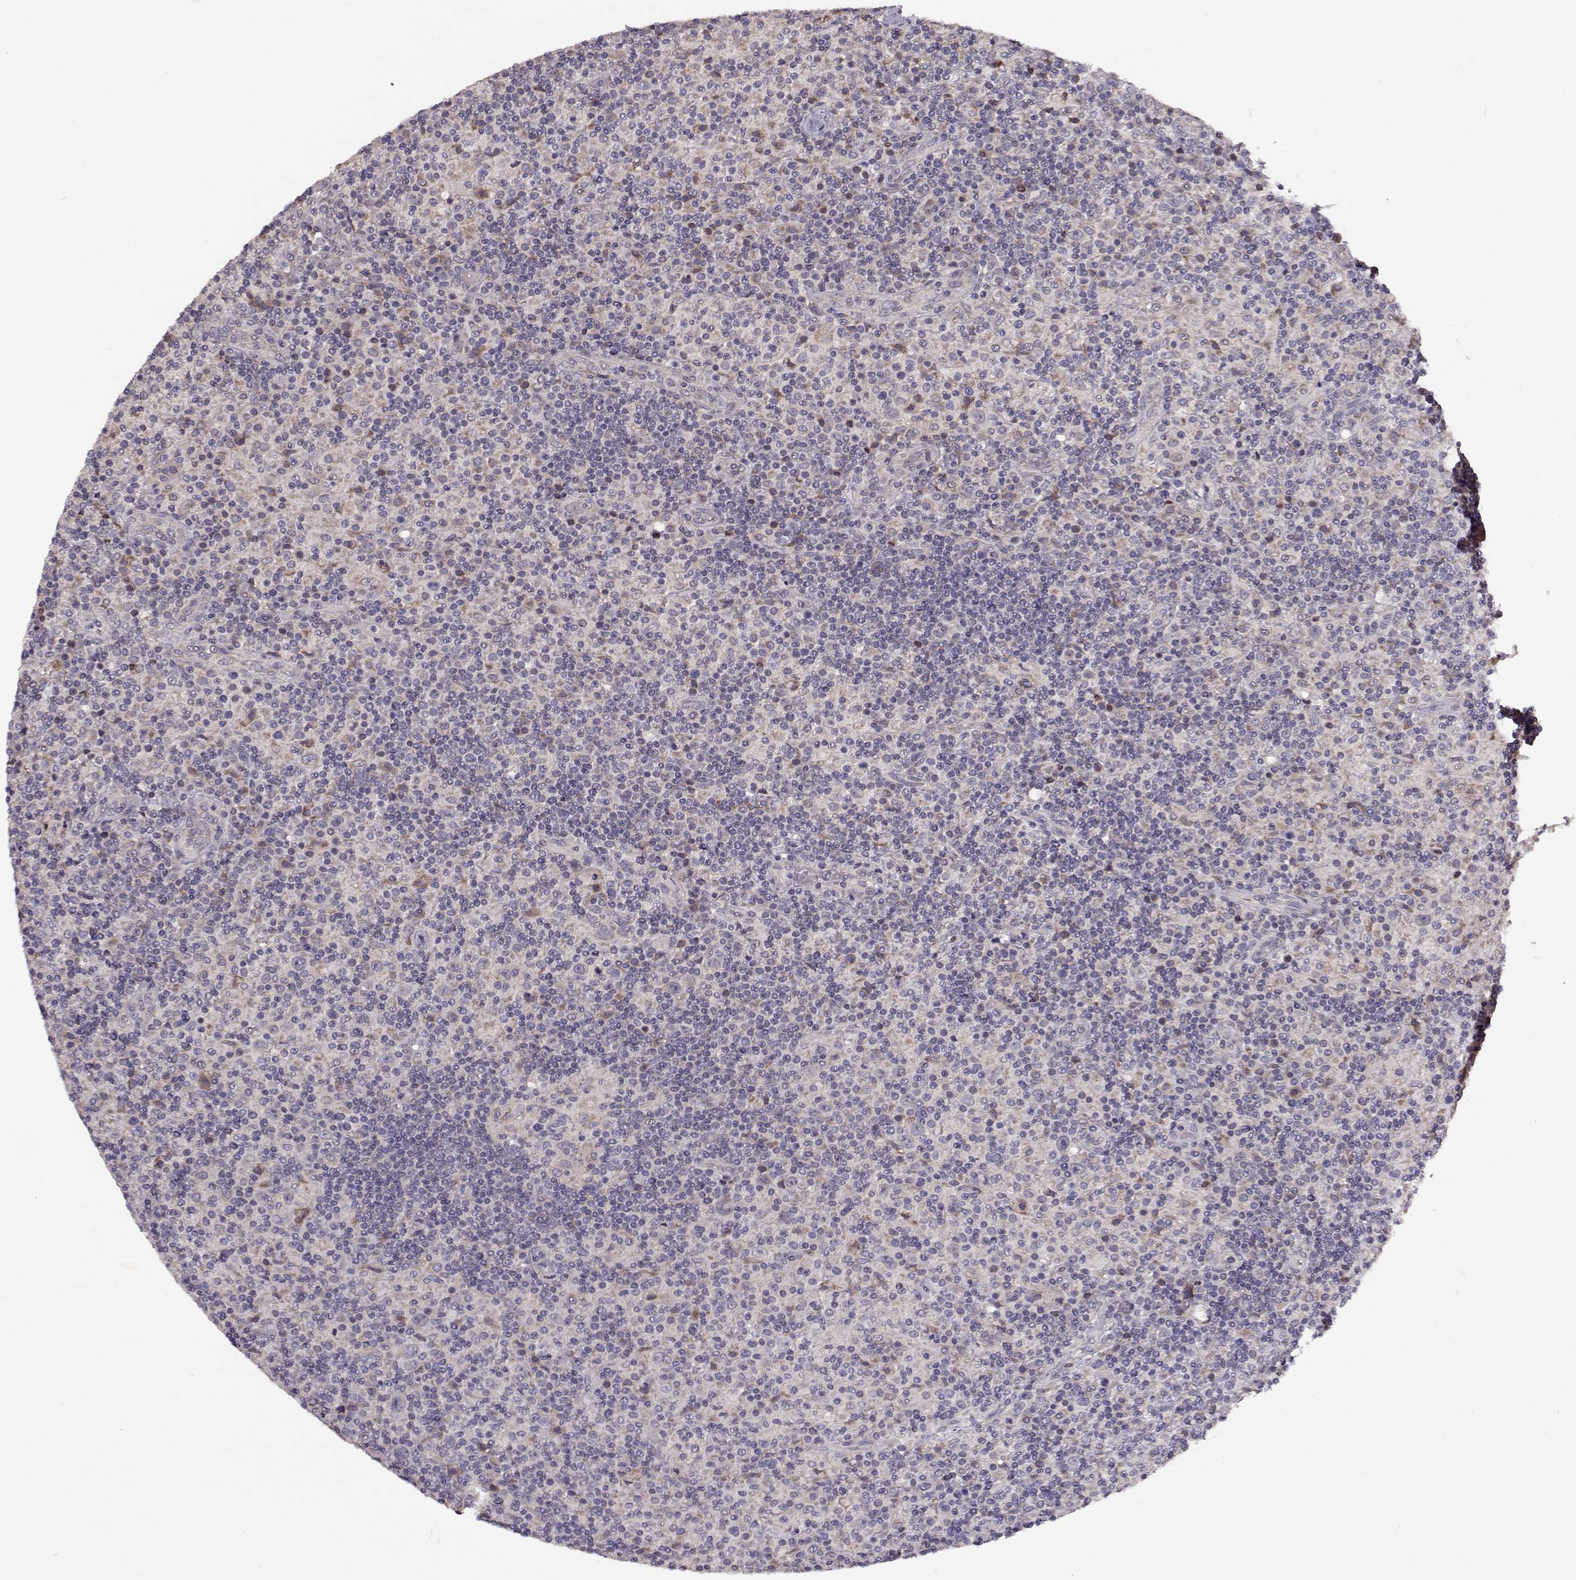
{"staining": {"intensity": "negative", "quantity": "none", "location": "none"}, "tissue": "lymphoma", "cell_type": "Tumor cells", "image_type": "cancer", "snomed": [{"axis": "morphology", "description": "Hodgkin's disease, NOS"}, {"axis": "topography", "description": "Lymph node"}], "caption": "Hodgkin's disease was stained to show a protein in brown. There is no significant expression in tumor cells.", "gene": "ENTPD8", "patient": {"sex": "male", "age": 70}}